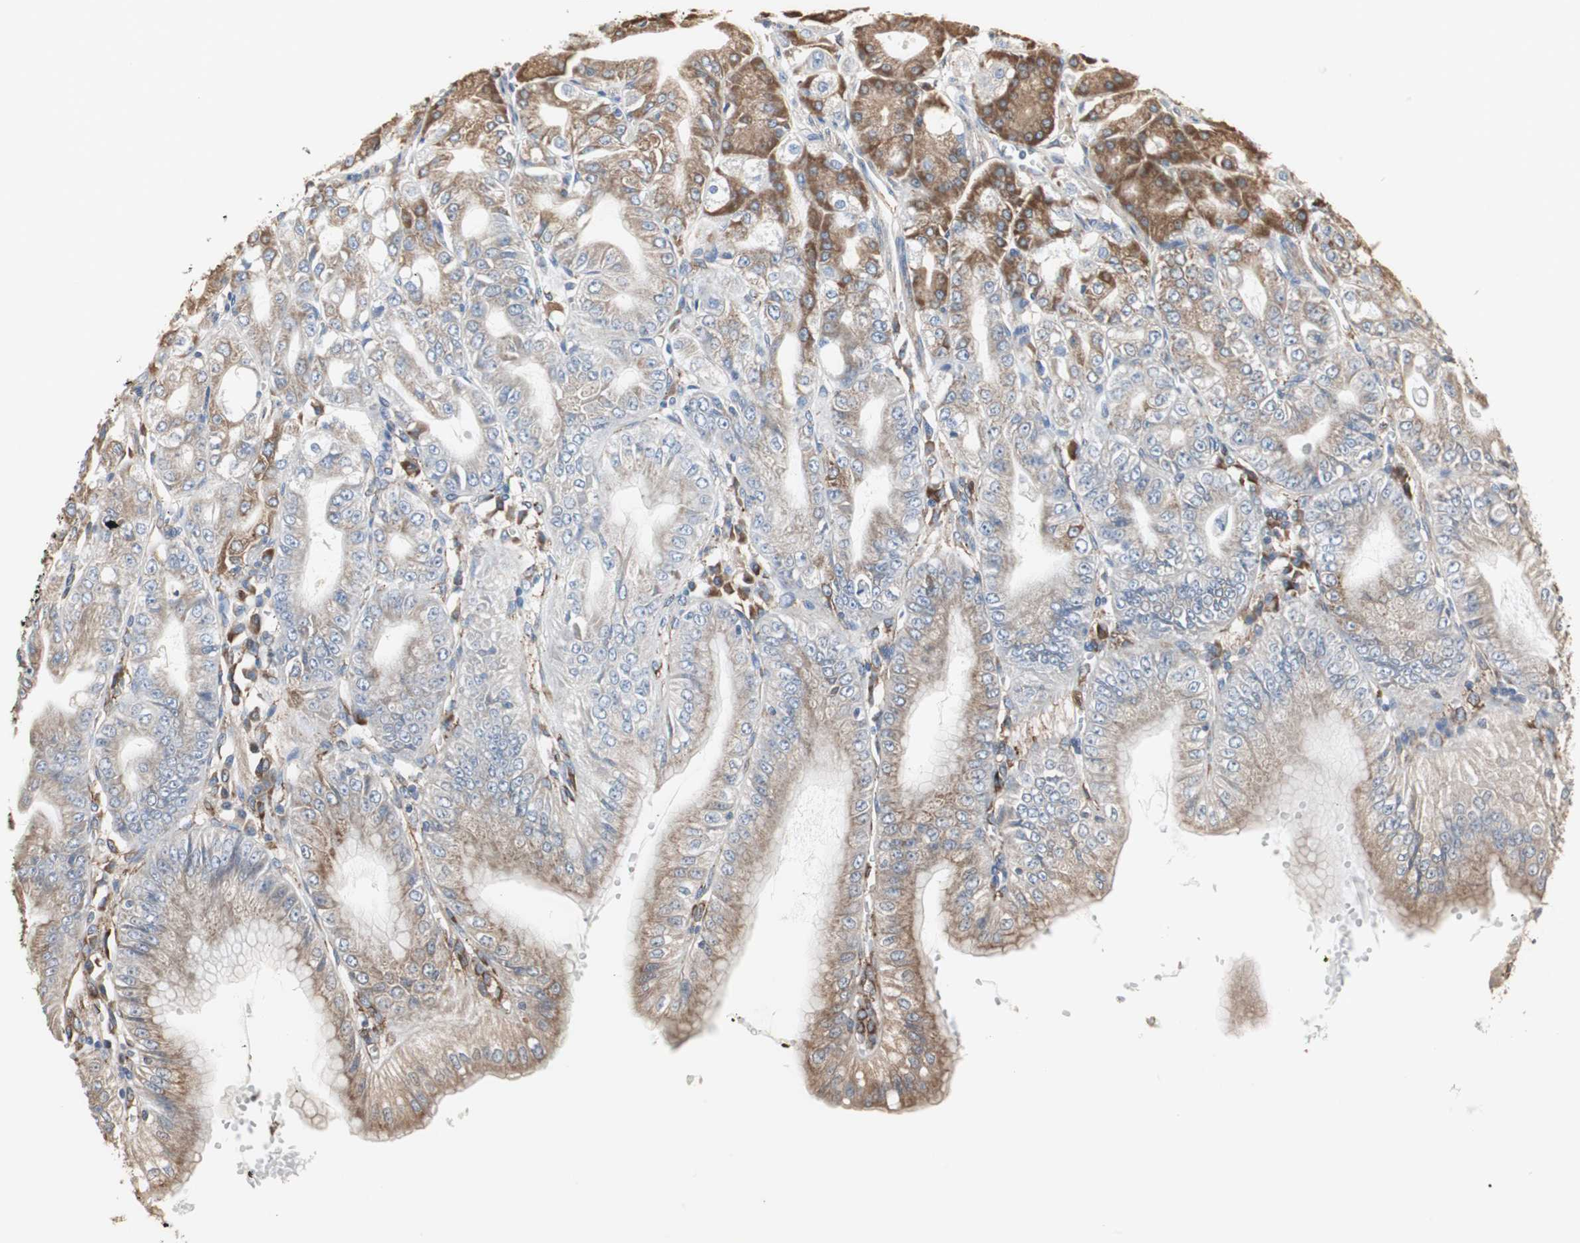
{"staining": {"intensity": "moderate", "quantity": "25%-75%", "location": "cytoplasmic/membranous"}, "tissue": "stomach", "cell_type": "Glandular cells", "image_type": "normal", "snomed": [{"axis": "morphology", "description": "Normal tissue, NOS"}, {"axis": "topography", "description": "Stomach, lower"}], "caption": "The photomicrograph displays a brown stain indicating the presence of a protein in the cytoplasmic/membranous of glandular cells in stomach.", "gene": "CALU", "patient": {"sex": "male", "age": 71}}